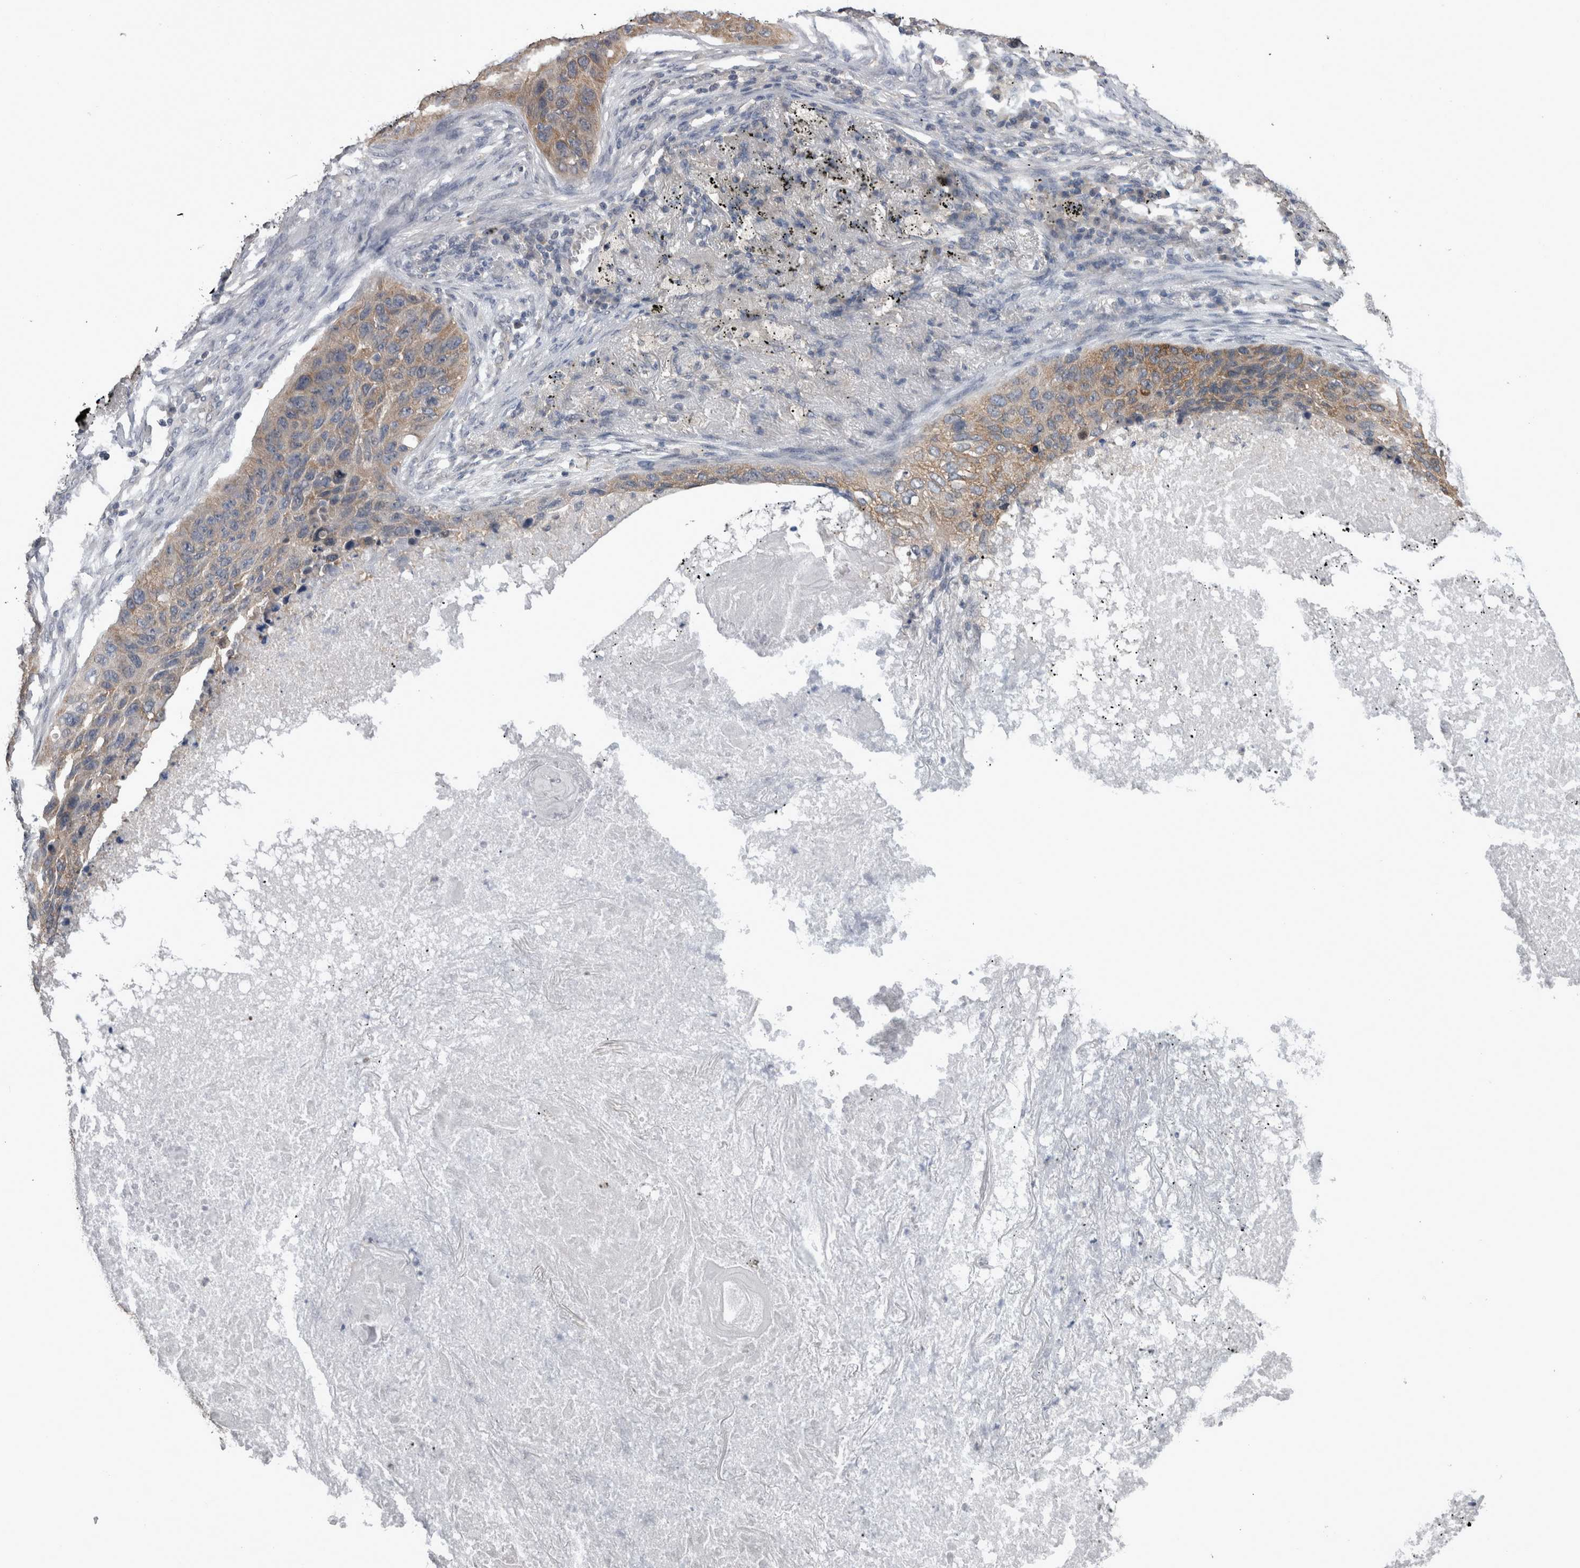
{"staining": {"intensity": "moderate", "quantity": ">75%", "location": "cytoplasmic/membranous"}, "tissue": "lung cancer", "cell_type": "Tumor cells", "image_type": "cancer", "snomed": [{"axis": "morphology", "description": "Squamous cell carcinoma, NOS"}, {"axis": "topography", "description": "Lung"}], "caption": "Immunohistochemistry (IHC) of lung cancer (squamous cell carcinoma) exhibits medium levels of moderate cytoplasmic/membranous staining in about >75% of tumor cells.", "gene": "DDX6", "patient": {"sex": "female", "age": 63}}